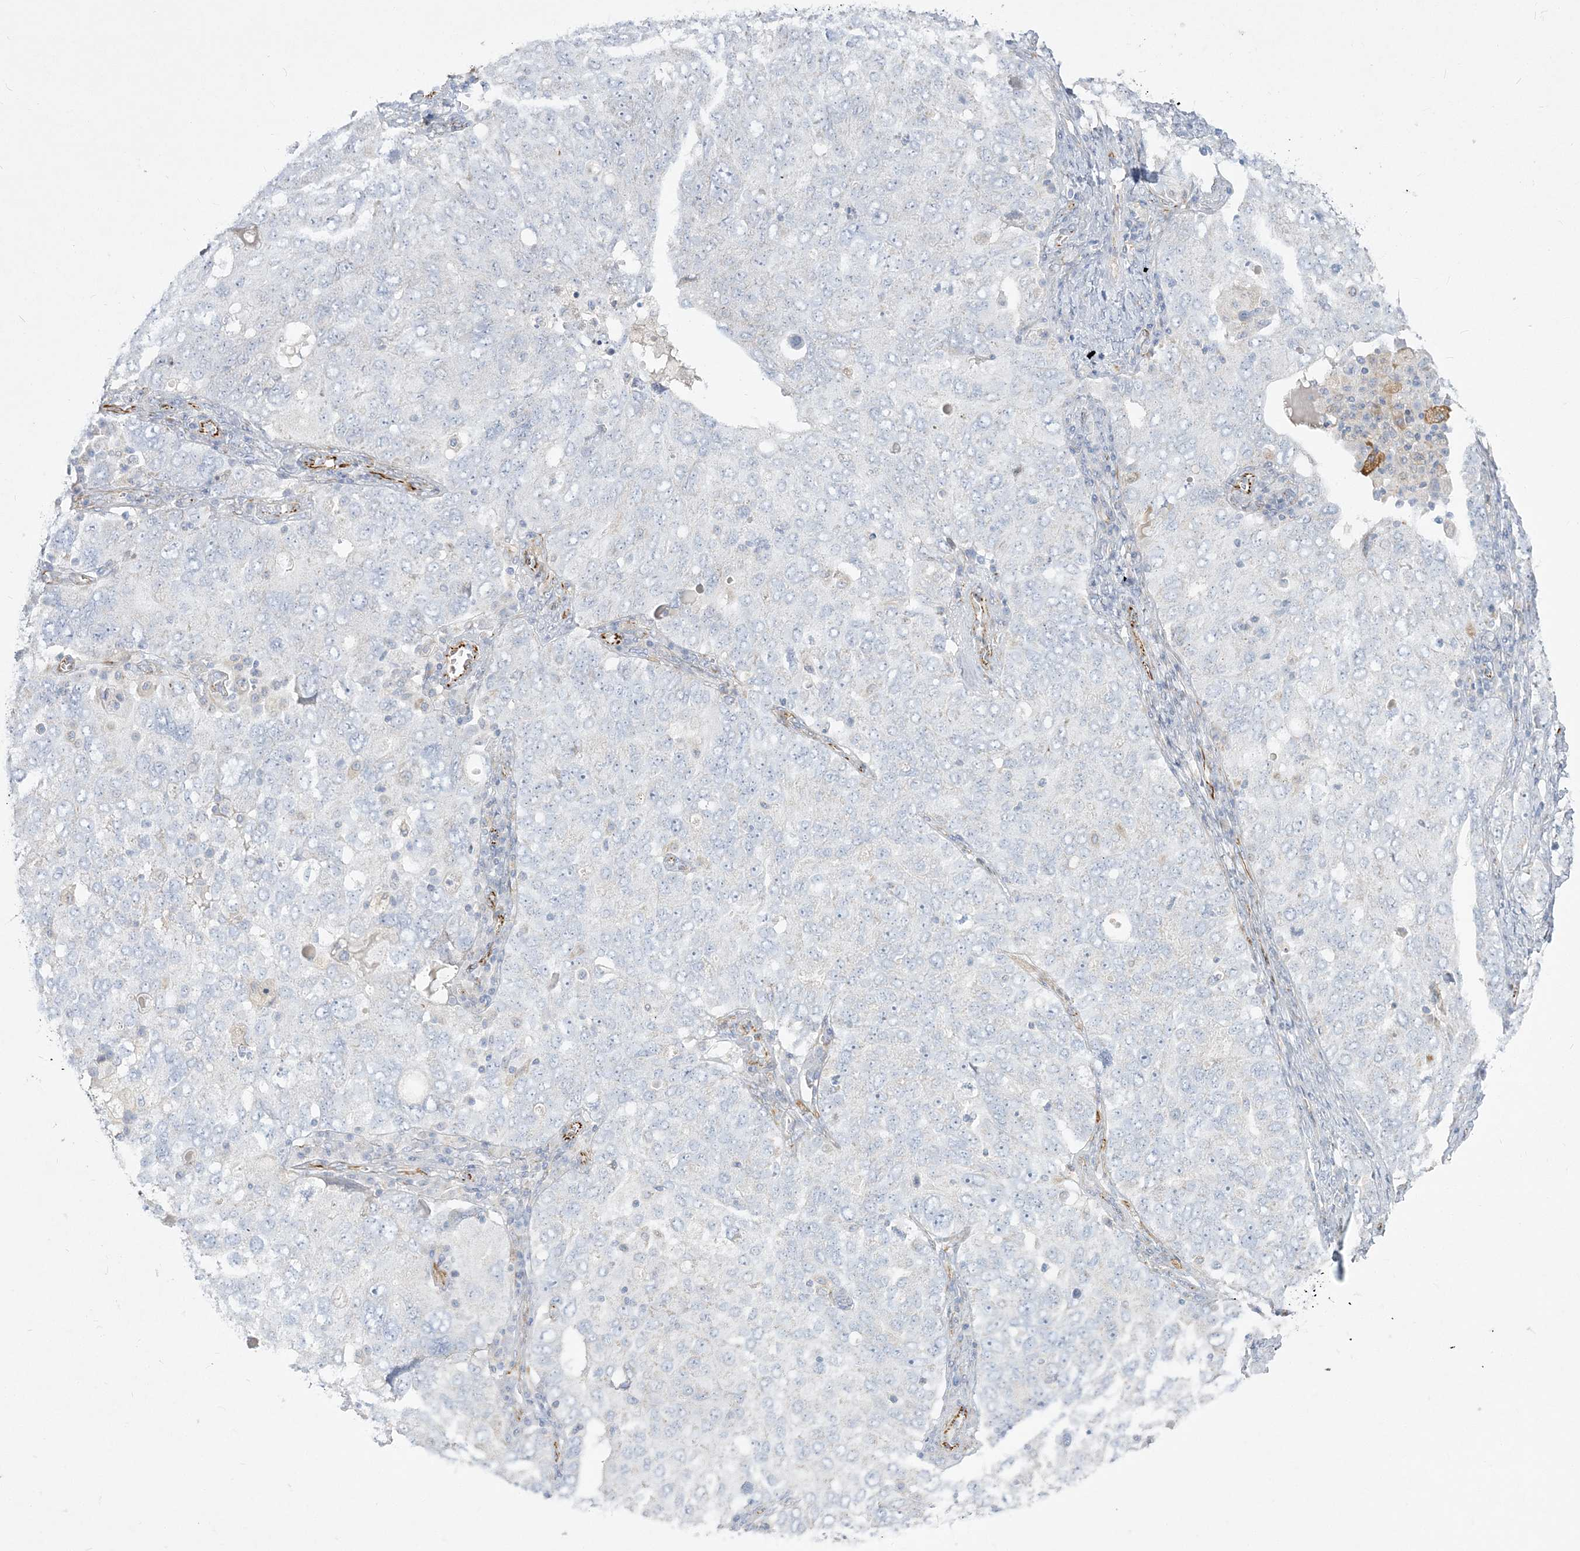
{"staining": {"intensity": "negative", "quantity": "none", "location": "none"}, "tissue": "ovarian cancer", "cell_type": "Tumor cells", "image_type": "cancer", "snomed": [{"axis": "morphology", "description": "Carcinoma, endometroid"}, {"axis": "topography", "description": "Ovary"}], "caption": "Tumor cells are negative for brown protein staining in ovarian endometroid carcinoma.", "gene": "GPAT2", "patient": {"sex": "female", "age": 62}}